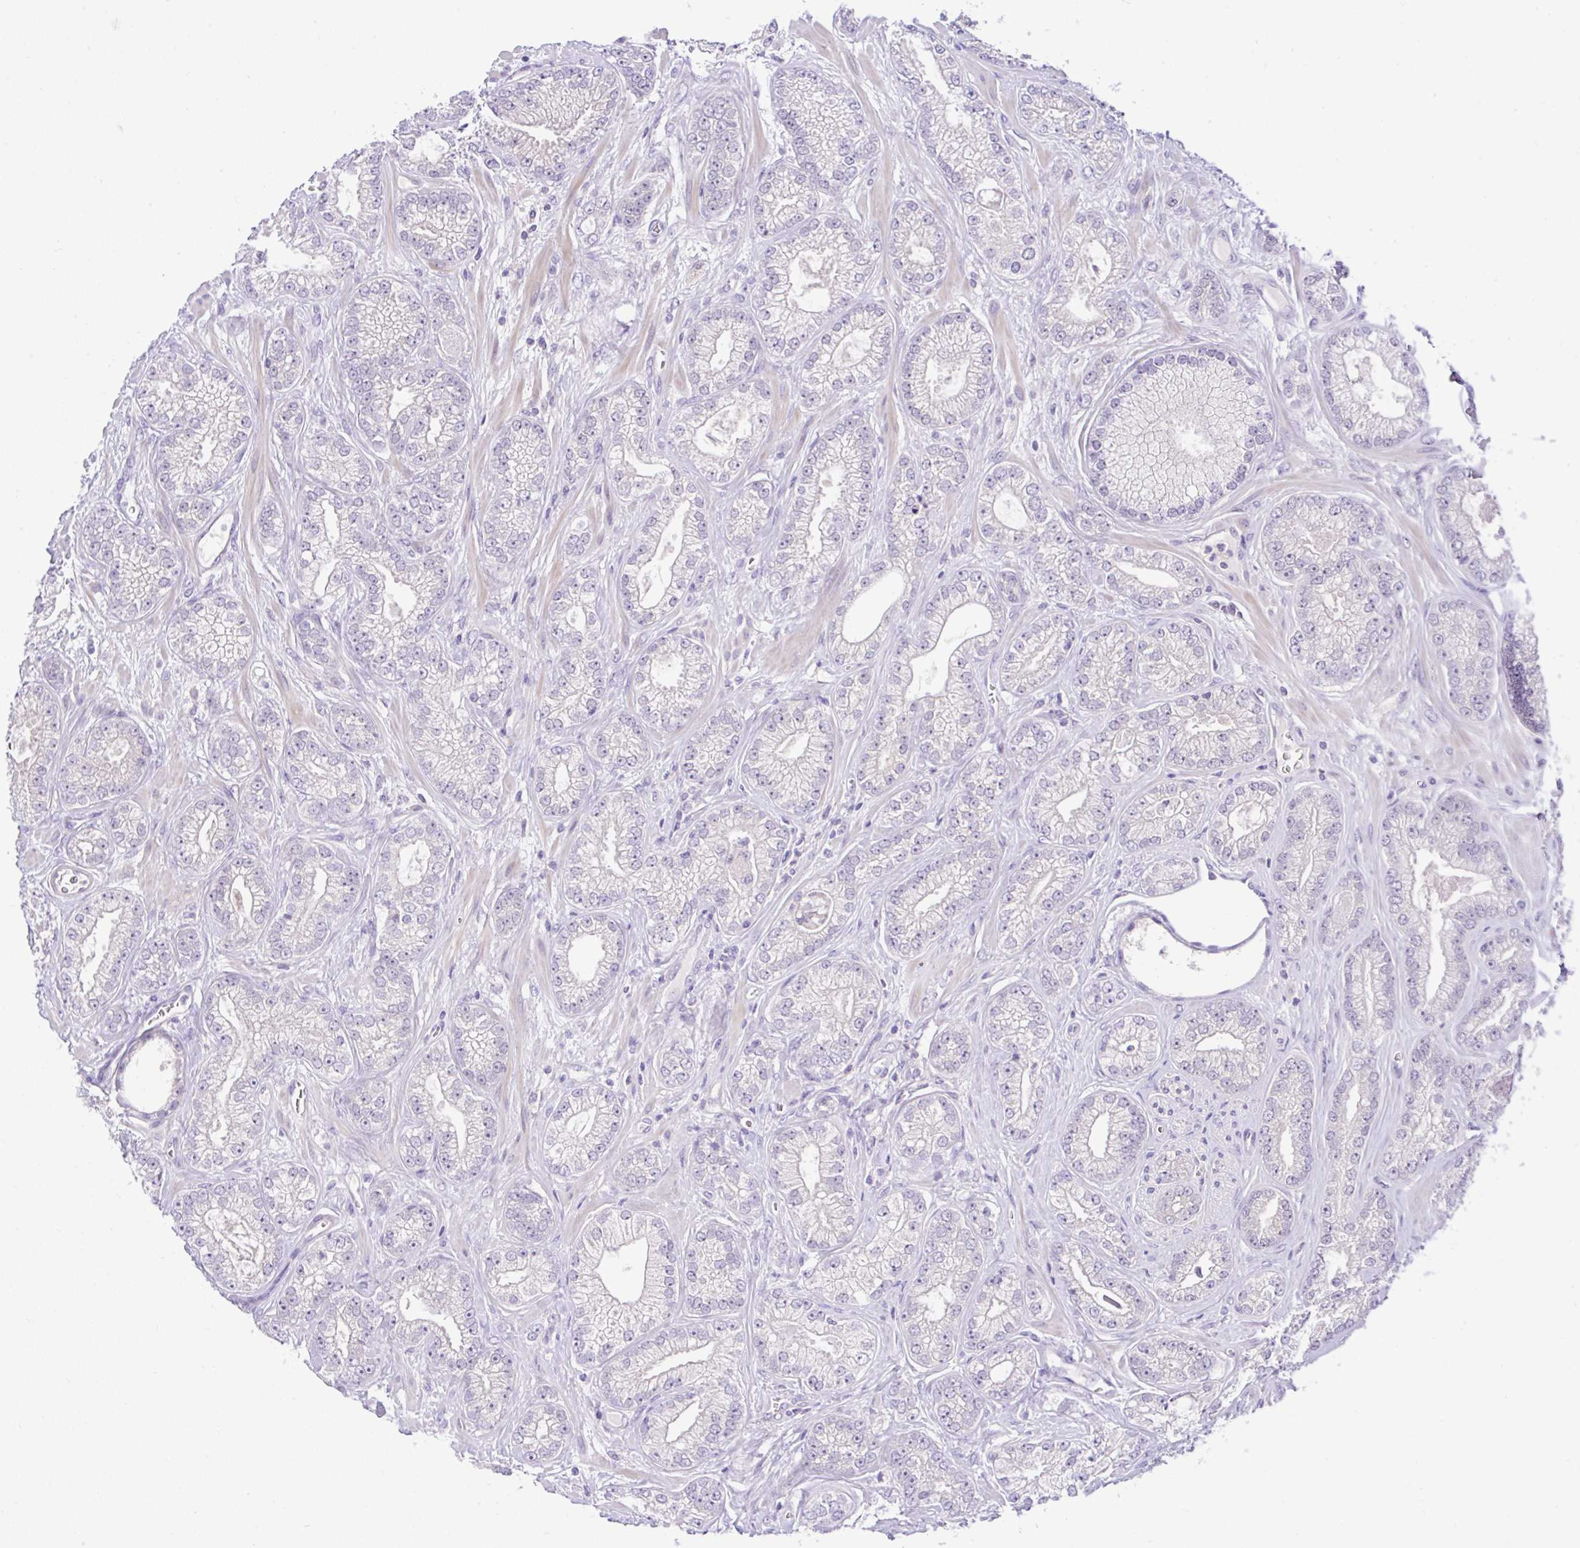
{"staining": {"intensity": "negative", "quantity": "none", "location": "none"}, "tissue": "prostate cancer", "cell_type": "Tumor cells", "image_type": "cancer", "snomed": [{"axis": "morphology", "description": "Adenocarcinoma, High grade"}, {"axis": "topography", "description": "Prostate"}], "caption": "Prostate cancer (high-grade adenocarcinoma) stained for a protein using immunohistochemistry shows no staining tumor cells.", "gene": "ANO4", "patient": {"sex": "male", "age": 66}}